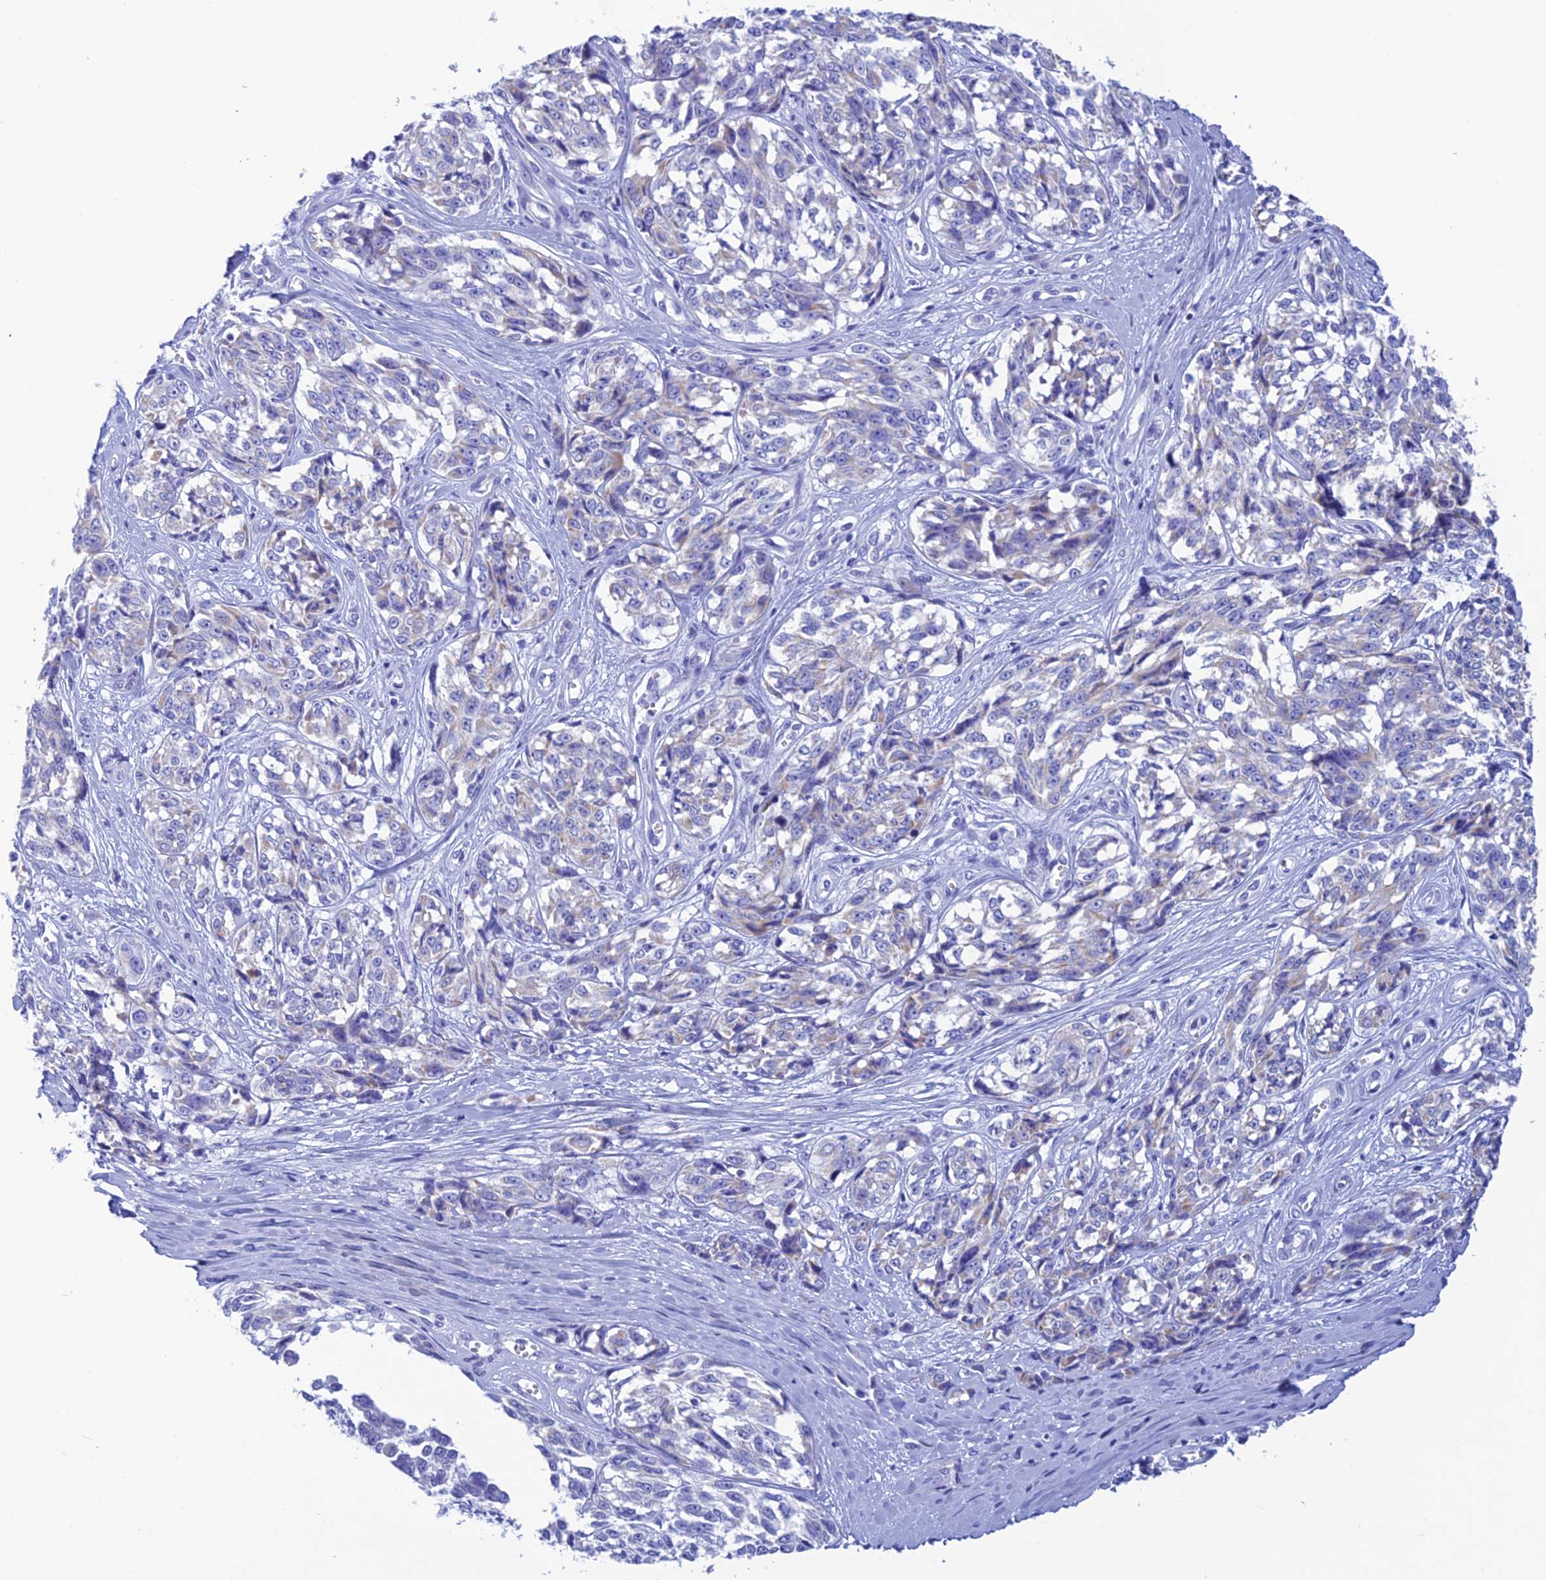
{"staining": {"intensity": "negative", "quantity": "none", "location": "none"}, "tissue": "melanoma", "cell_type": "Tumor cells", "image_type": "cancer", "snomed": [{"axis": "morphology", "description": "Malignant melanoma, NOS"}, {"axis": "topography", "description": "Skin"}], "caption": "Tumor cells are negative for brown protein staining in malignant melanoma. The staining is performed using DAB brown chromogen with nuclei counter-stained in using hematoxylin.", "gene": "NXPE4", "patient": {"sex": "female", "age": 64}}